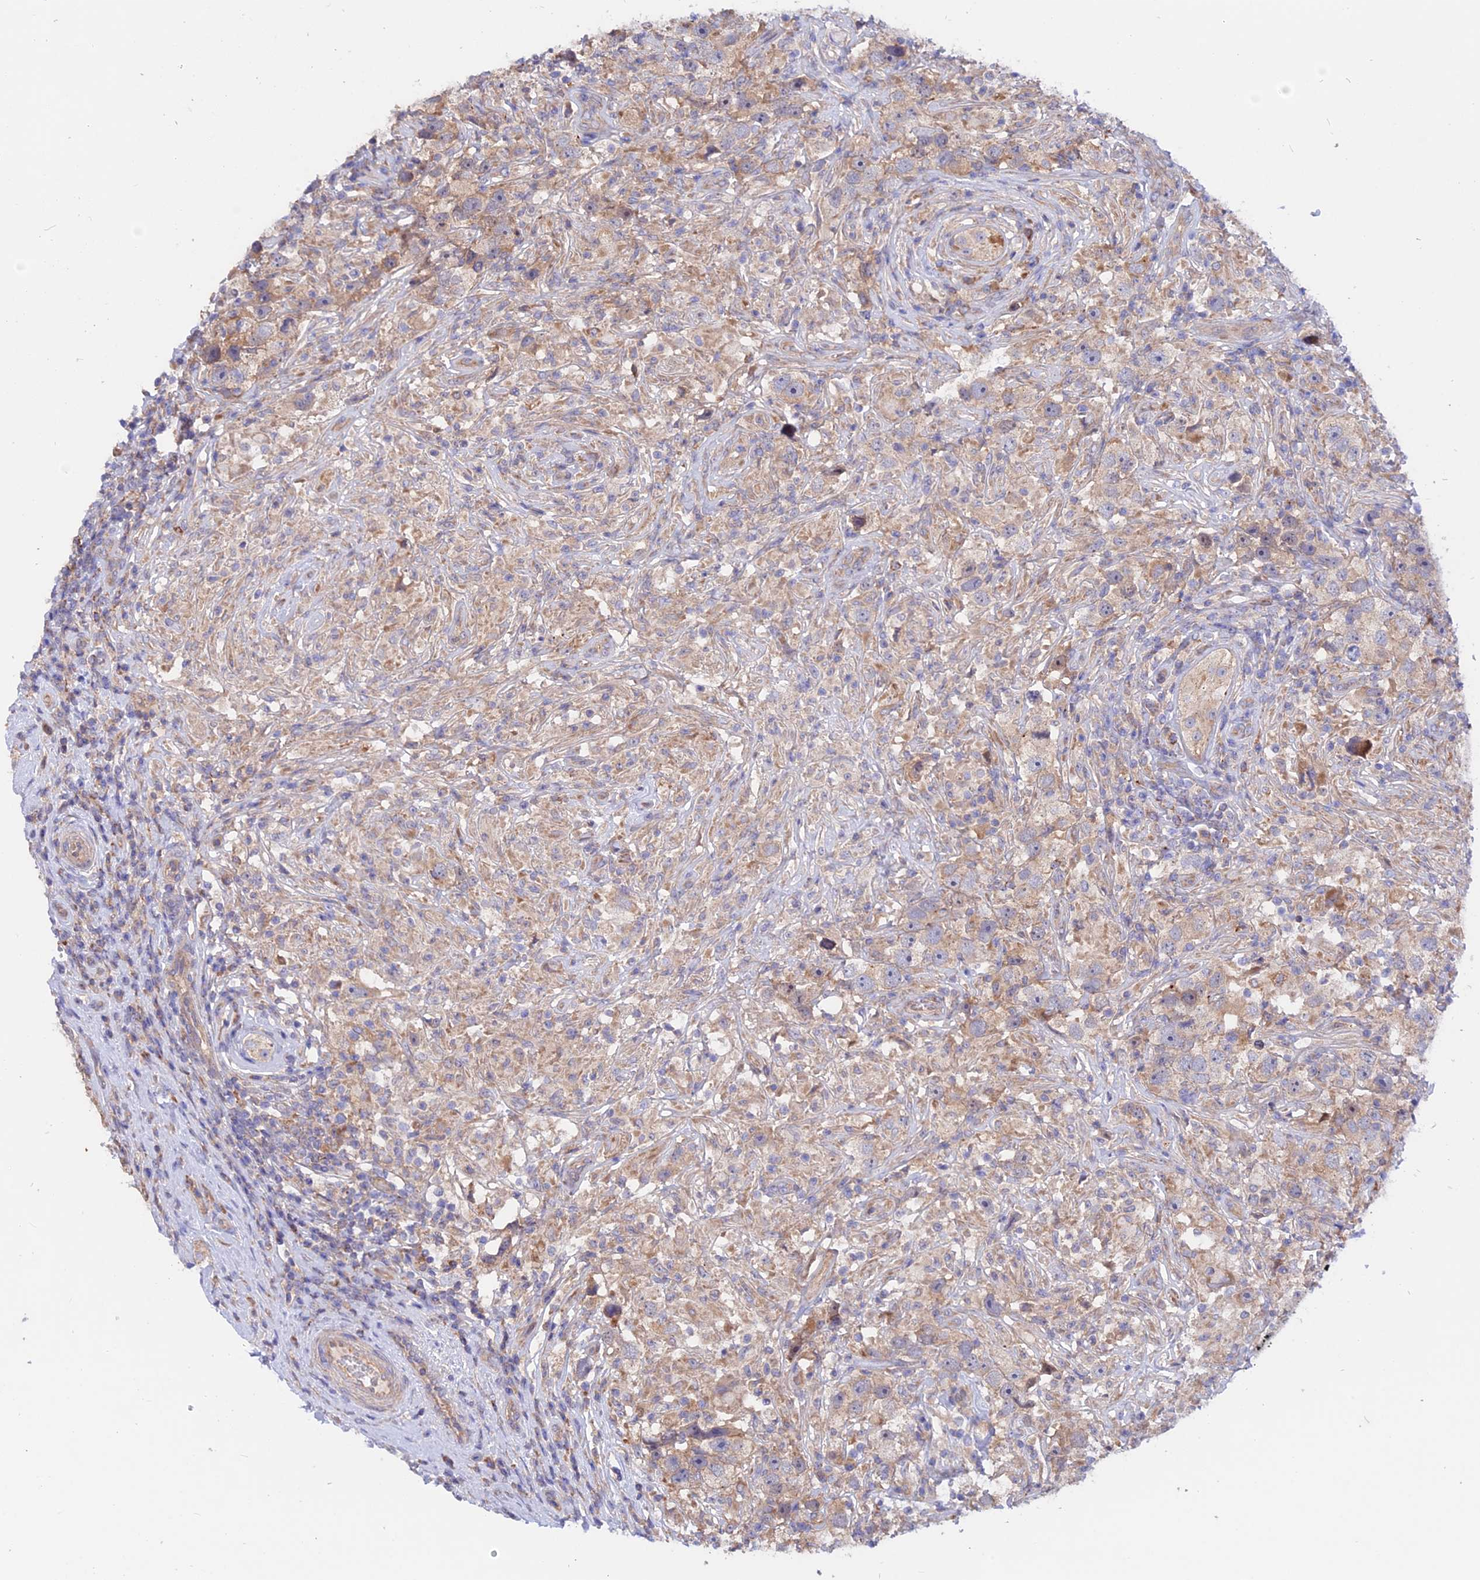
{"staining": {"intensity": "weak", "quantity": "25%-75%", "location": "cytoplasmic/membranous"}, "tissue": "testis cancer", "cell_type": "Tumor cells", "image_type": "cancer", "snomed": [{"axis": "morphology", "description": "Seminoma, NOS"}, {"axis": "topography", "description": "Testis"}], "caption": "Testis cancer (seminoma) stained with a brown dye displays weak cytoplasmic/membranous positive staining in about 25%-75% of tumor cells.", "gene": "HYCC1", "patient": {"sex": "male", "age": 49}}